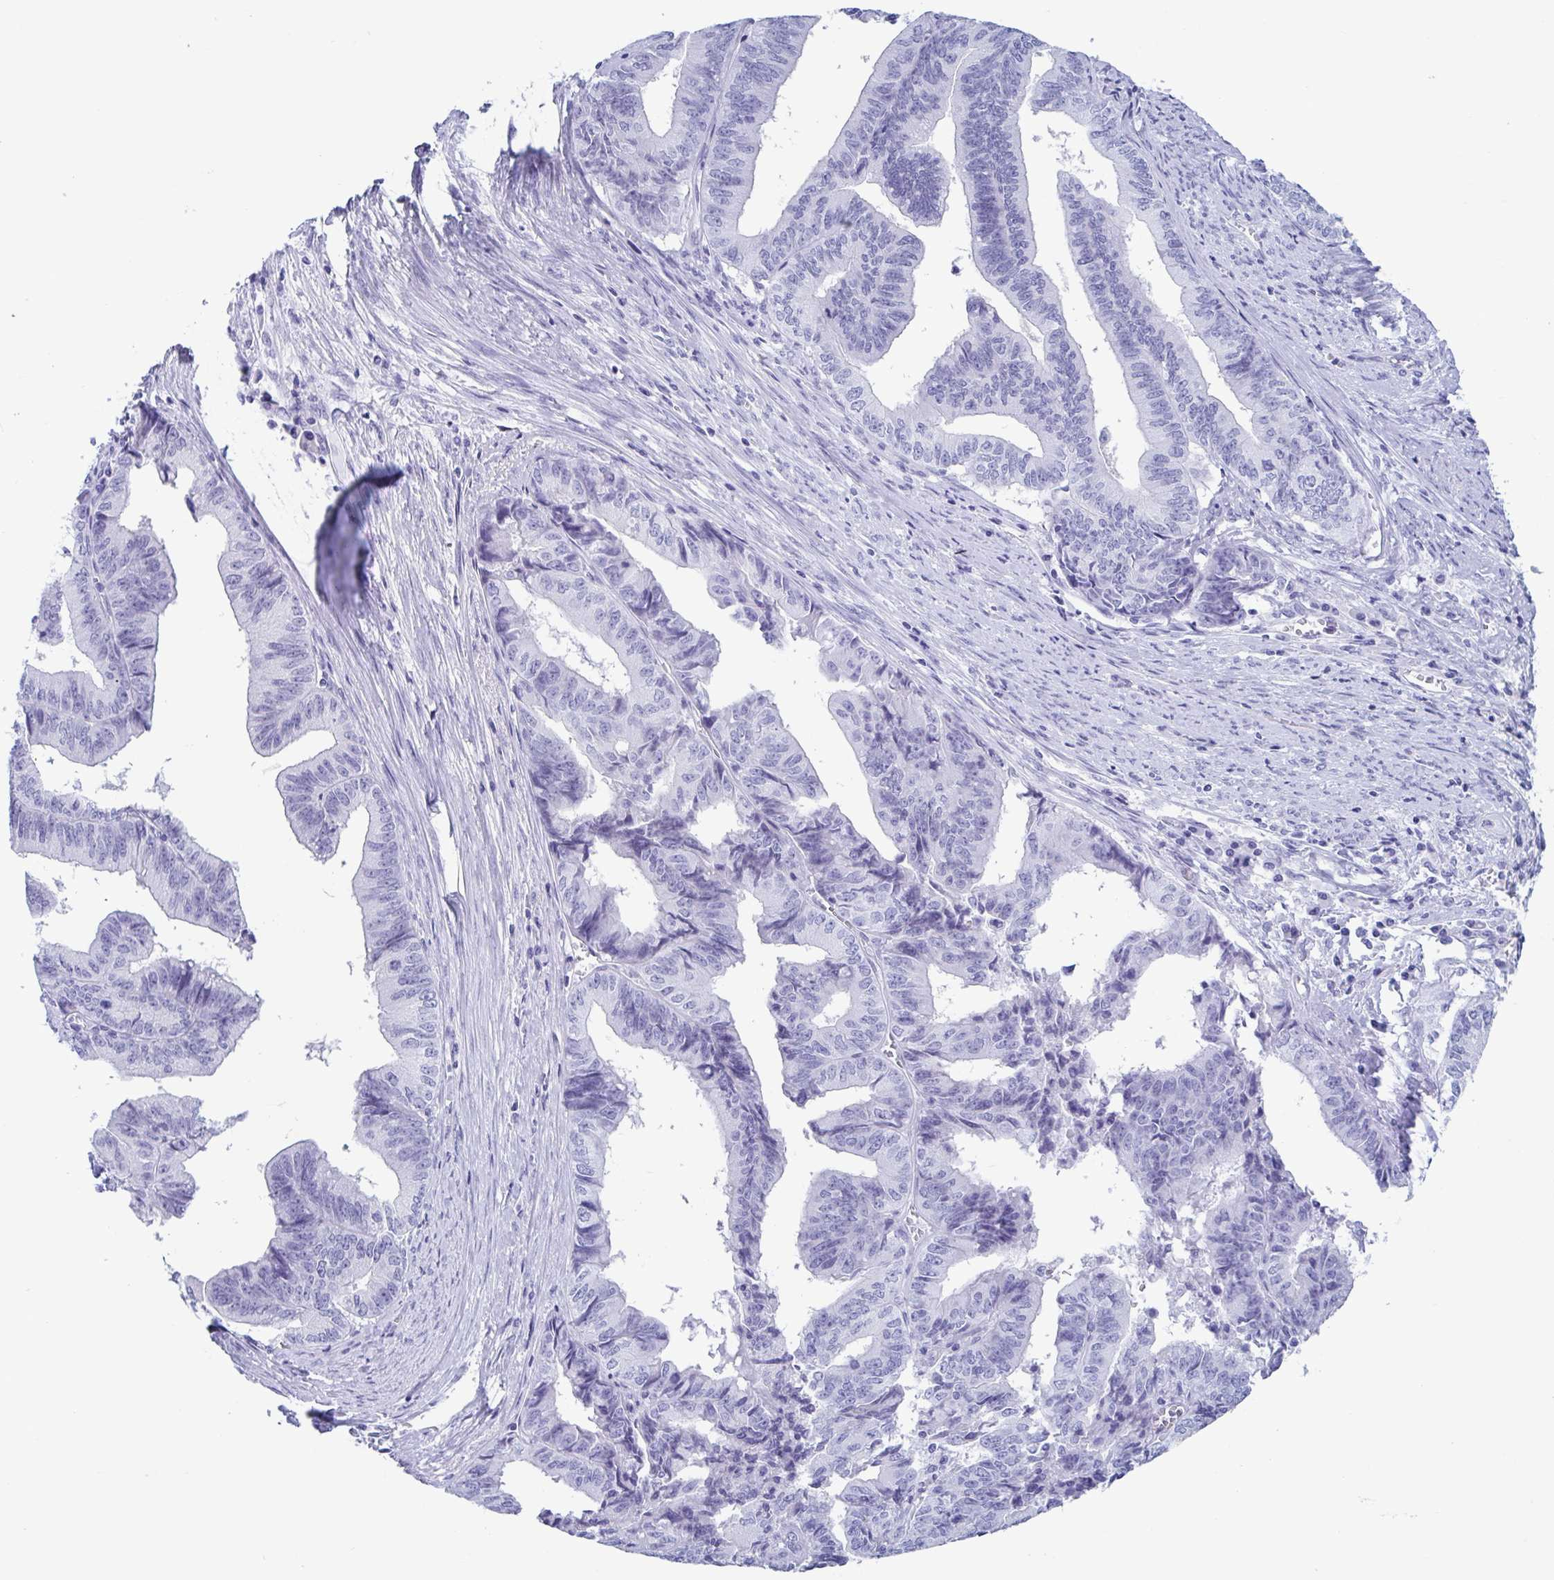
{"staining": {"intensity": "negative", "quantity": "none", "location": "none"}, "tissue": "endometrial cancer", "cell_type": "Tumor cells", "image_type": "cancer", "snomed": [{"axis": "morphology", "description": "Adenocarcinoma, NOS"}, {"axis": "topography", "description": "Endometrium"}], "caption": "Tumor cells show no significant staining in endometrial adenocarcinoma.", "gene": "CDX4", "patient": {"sex": "female", "age": 65}}